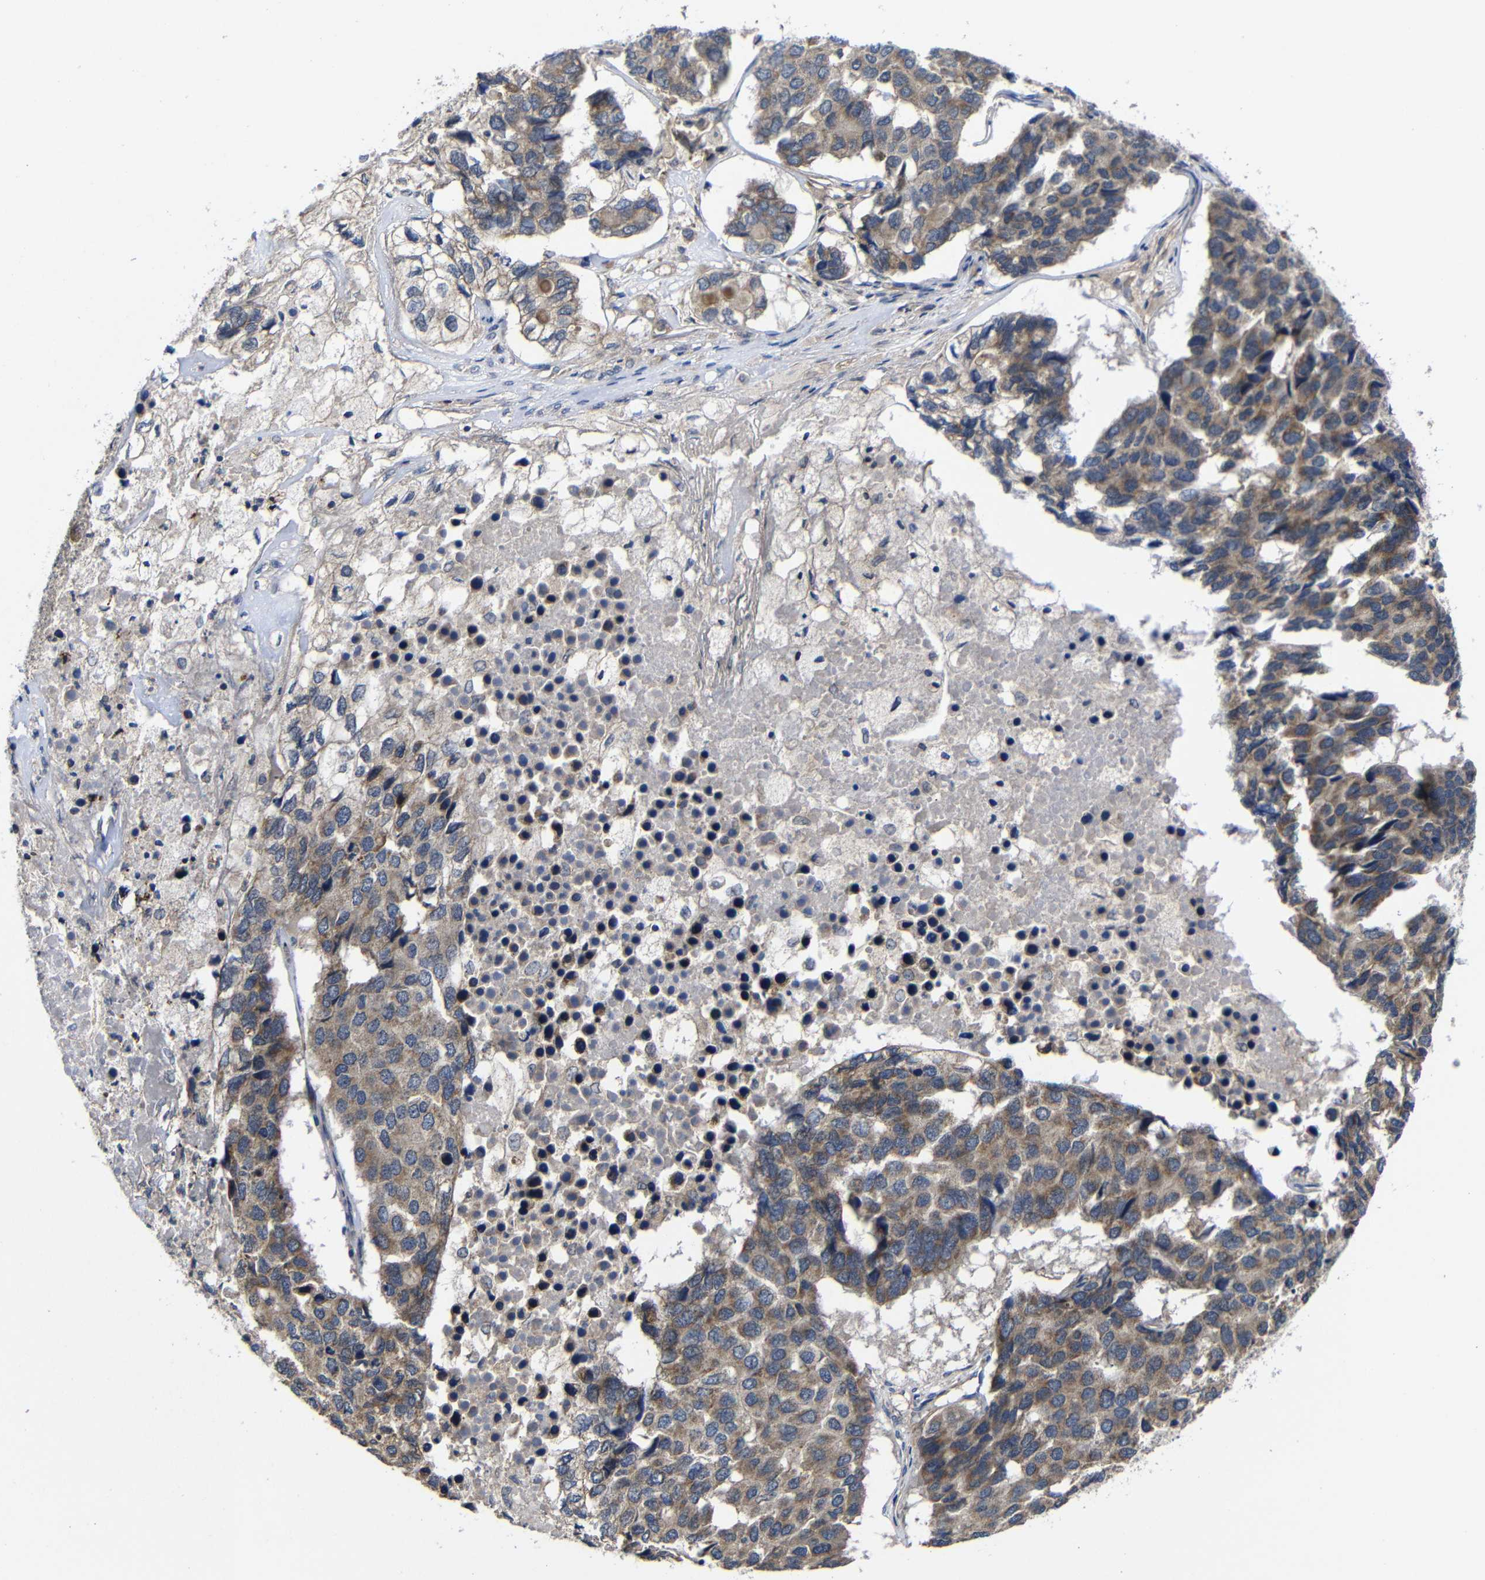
{"staining": {"intensity": "moderate", "quantity": "25%-75%", "location": "cytoplasmic/membranous"}, "tissue": "pancreatic cancer", "cell_type": "Tumor cells", "image_type": "cancer", "snomed": [{"axis": "morphology", "description": "Adenocarcinoma, NOS"}, {"axis": "topography", "description": "Pancreas"}], "caption": "Brown immunohistochemical staining in human pancreatic cancer shows moderate cytoplasmic/membranous staining in about 25%-75% of tumor cells. (DAB IHC with brightfield microscopy, high magnification).", "gene": "LPAR5", "patient": {"sex": "male", "age": 50}}